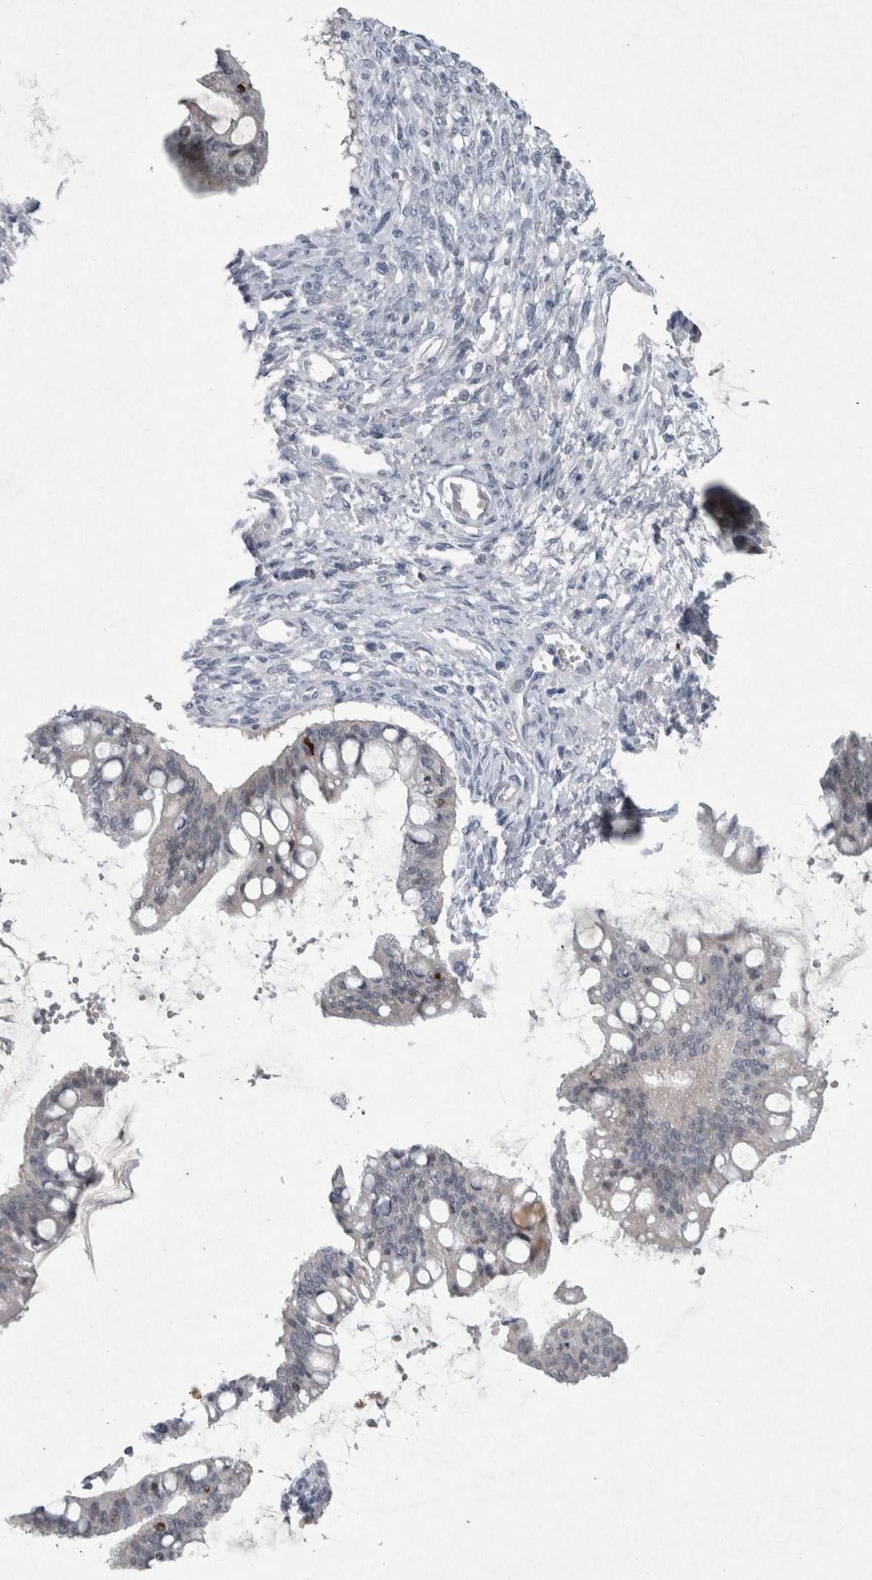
{"staining": {"intensity": "negative", "quantity": "none", "location": "none"}, "tissue": "ovarian cancer", "cell_type": "Tumor cells", "image_type": "cancer", "snomed": [{"axis": "morphology", "description": "Cystadenocarcinoma, mucinous, NOS"}, {"axis": "topography", "description": "Ovary"}], "caption": "Immunohistochemical staining of ovarian mucinous cystadenocarcinoma shows no significant staining in tumor cells.", "gene": "PDX1", "patient": {"sex": "female", "age": 73}}